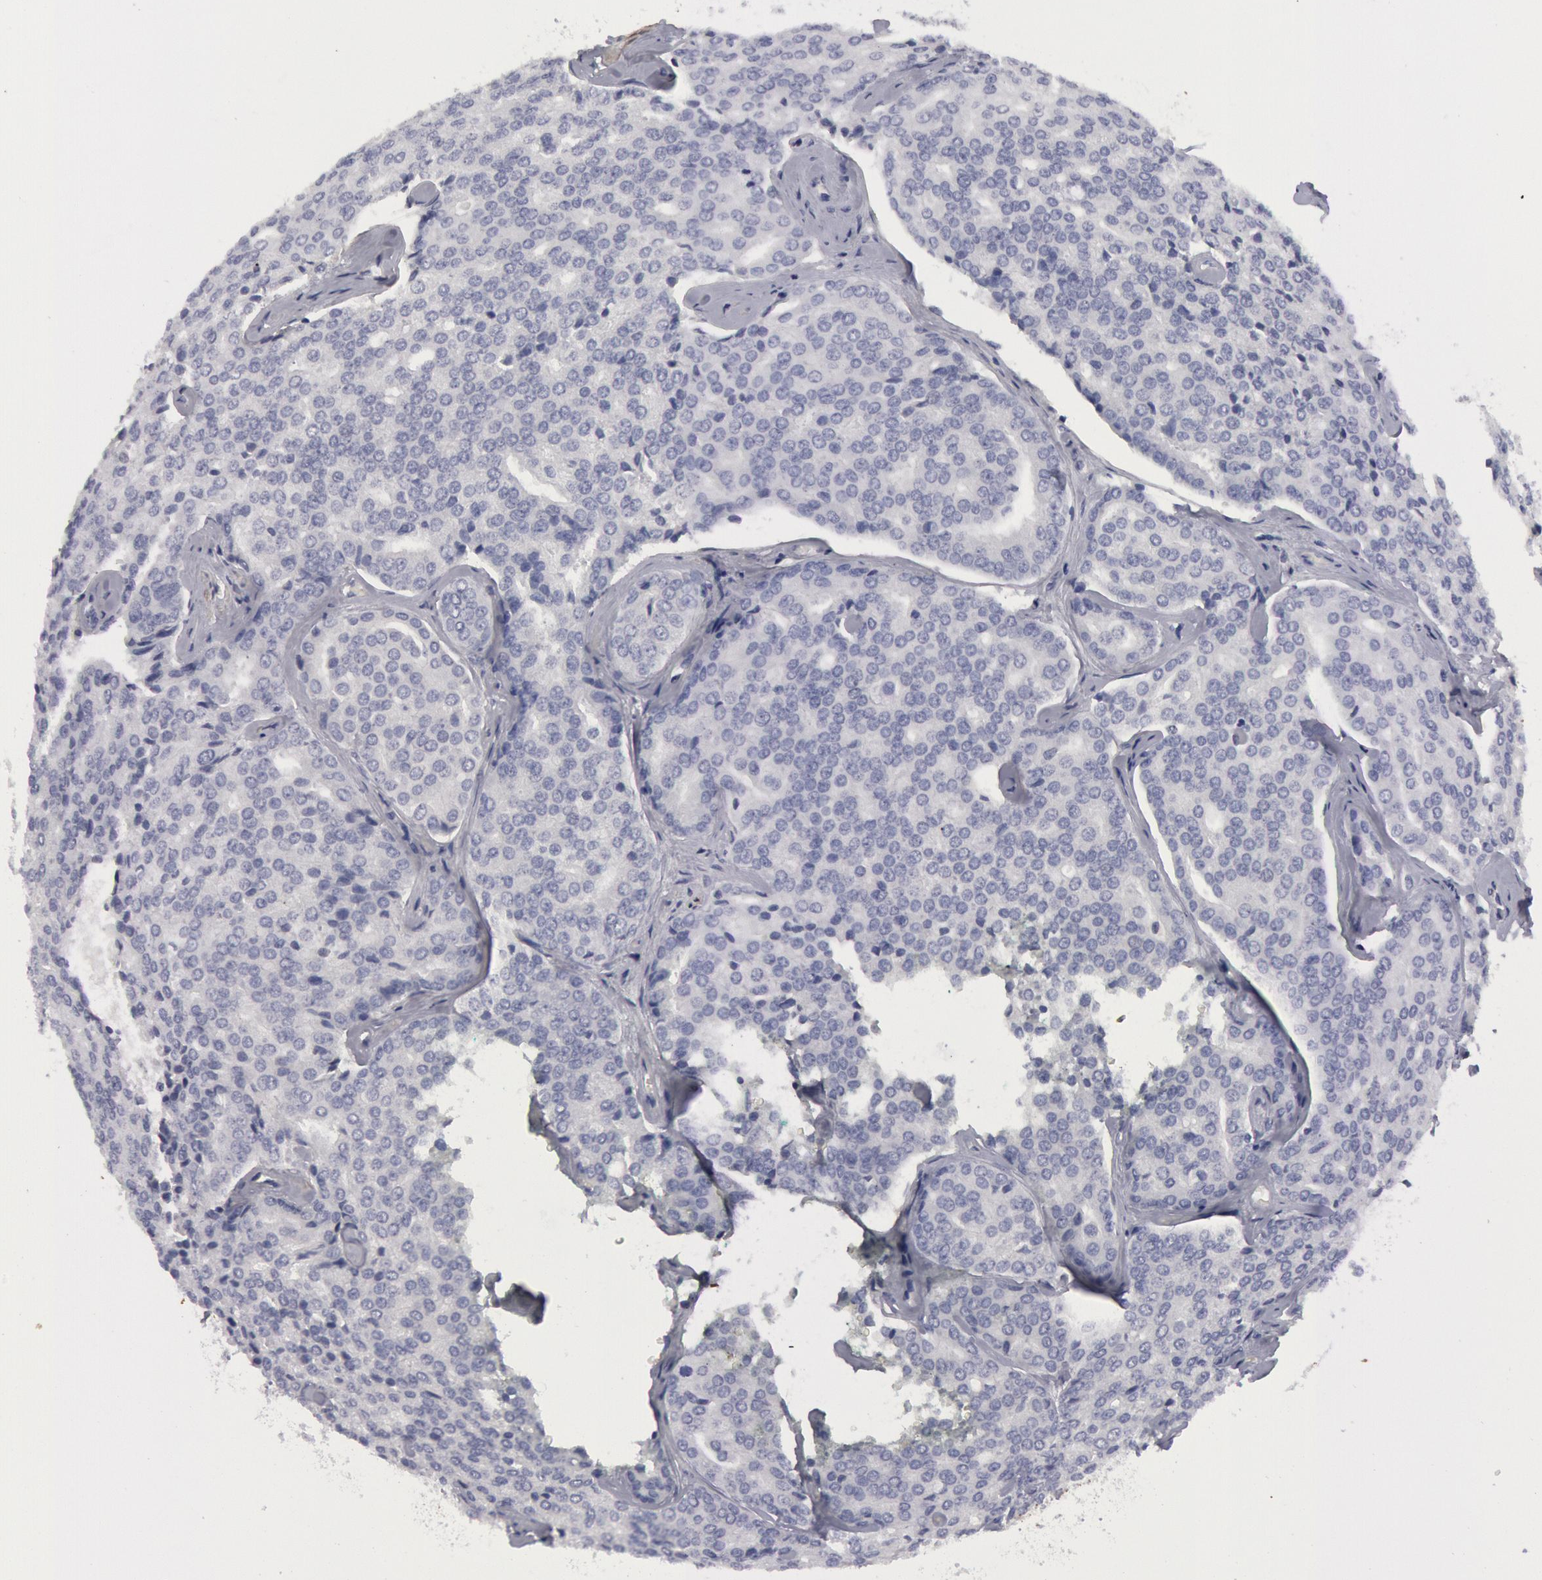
{"staining": {"intensity": "negative", "quantity": "none", "location": "none"}, "tissue": "prostate cancer", "cell_type": "Tumor cells", "image_type": "cancer", "snomed": [{"axis": "morphology", "description": "Adenocarcinoma, High grade"}, {"axis": "topography", "description": "Prostate"}], "caption": "Immunohistochemistry micrograph of neoplastic tissue: prostate adenocarcinoma (high-grade) stained with DAB (3,3'-diaminobenzidine) reveals no significant protein staining in tumor cells.", "gene": "FHL1", "patient": {"sex": "male", "age": 64}}